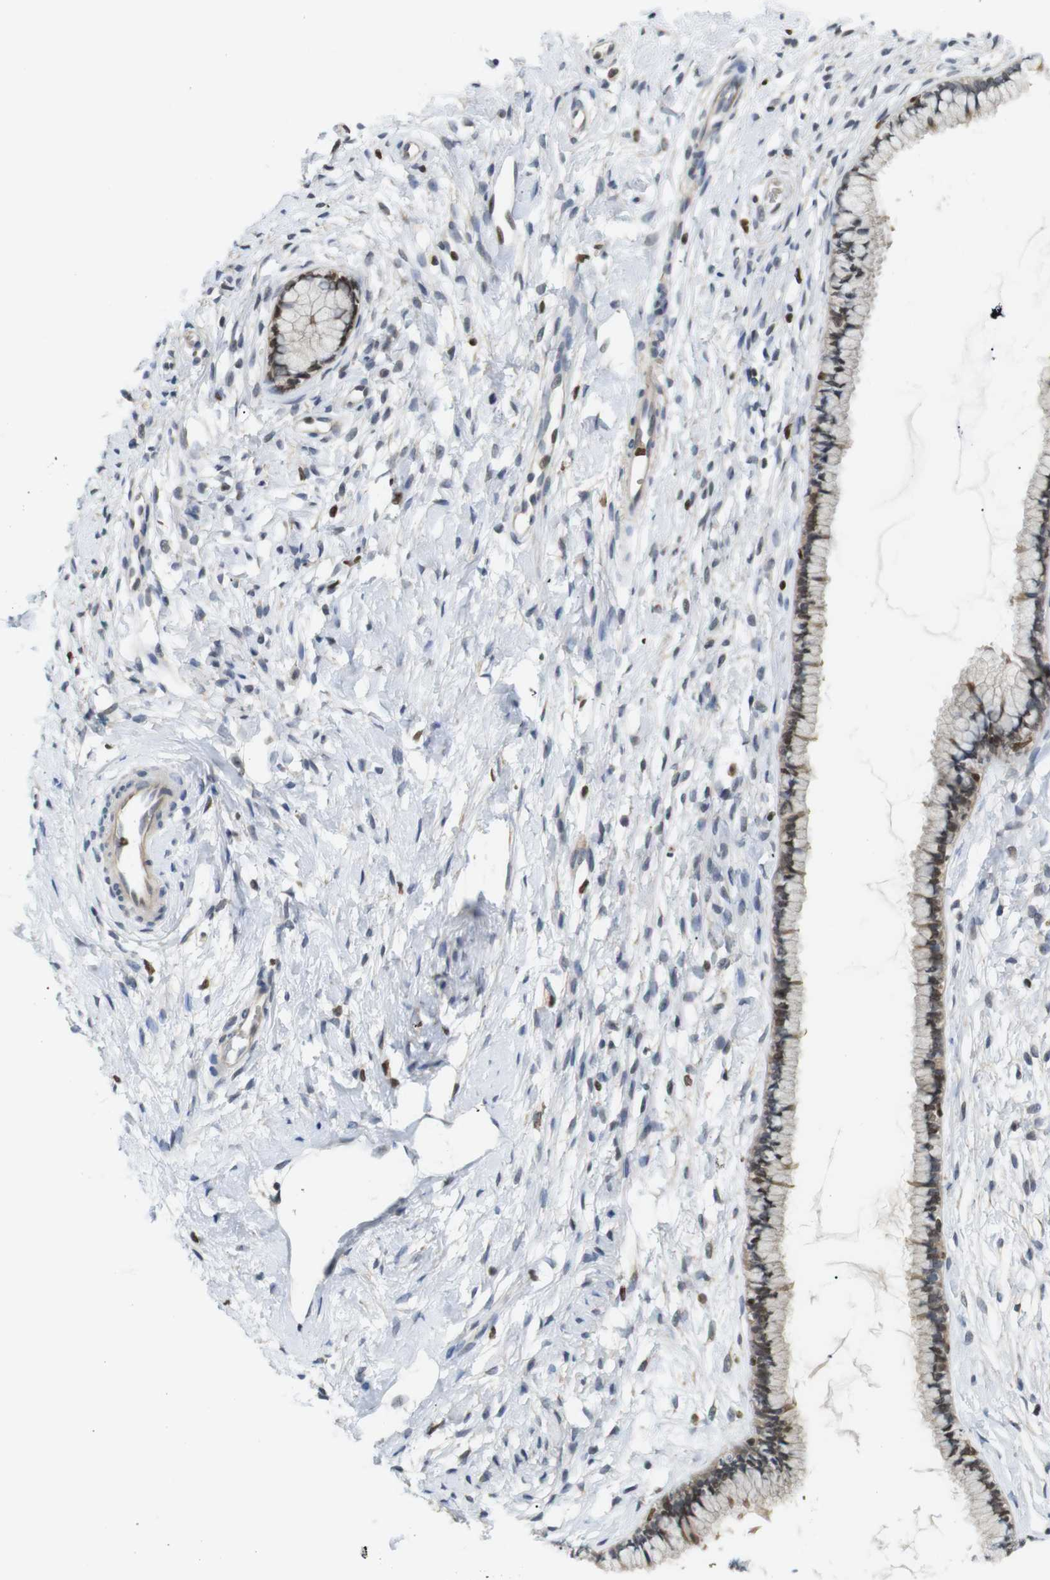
{"staining": {"intensity": "weak", "quantity": ">75%", "location": "nuclear"}, "tissue": "cervix", "cell_type": "Glandular cells", "image_type": "normal", "snomed": [{"axis": "morphology", "description": "Normal tissue, NOS"}, {"axis": "topography", "description": "Cervix"}], "caption": "Protein expression by immunohistochemistry demonstrates weak nuclear staining in about >75% of glandular cells in benign cervix. The protein of interest is shown in brown color, while the nuclei are stained blue.", "gene": "MBD1", "patient": {"sex": "female", "age": 65}}